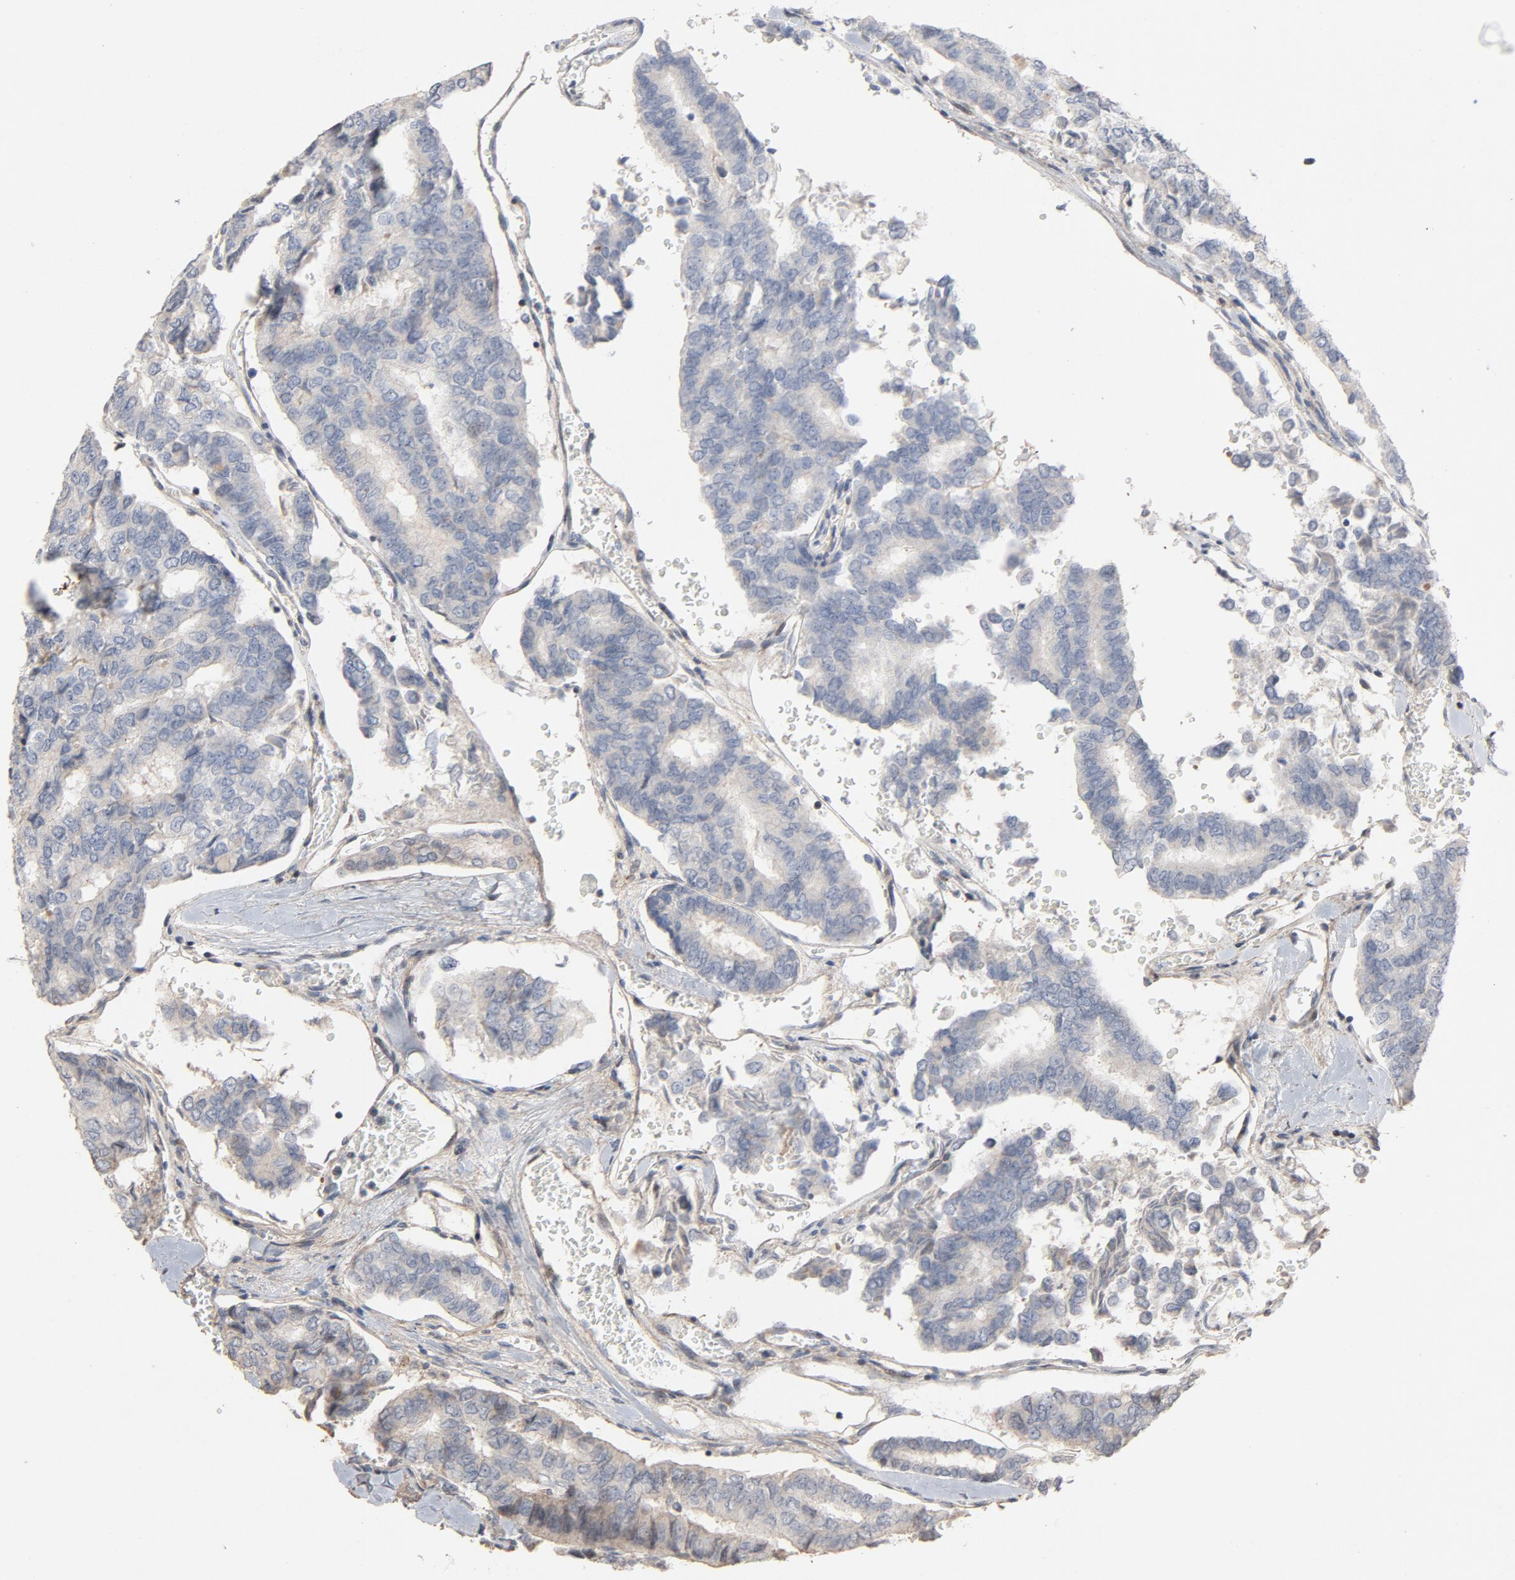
{"staining": {"intensity": "weak", "quantity": "<25%", "location": "cytoplasmic/membranous"}, "tissue": "thyroid cancer", "cell_type": "Tumor cells", "image_type": "cancer", "snomed": [{"axis": "morphology", "description": "Papillary adenocarcinoma, NOS"}, {"axis": "topography", "description": "Thyroid gland"}], "caption": "There is no significant positivity in tumor cells of thyroid papillary adenocarcinoma.", "gene": "CDK6", "patient": {"sex": "female", "age": 35}}